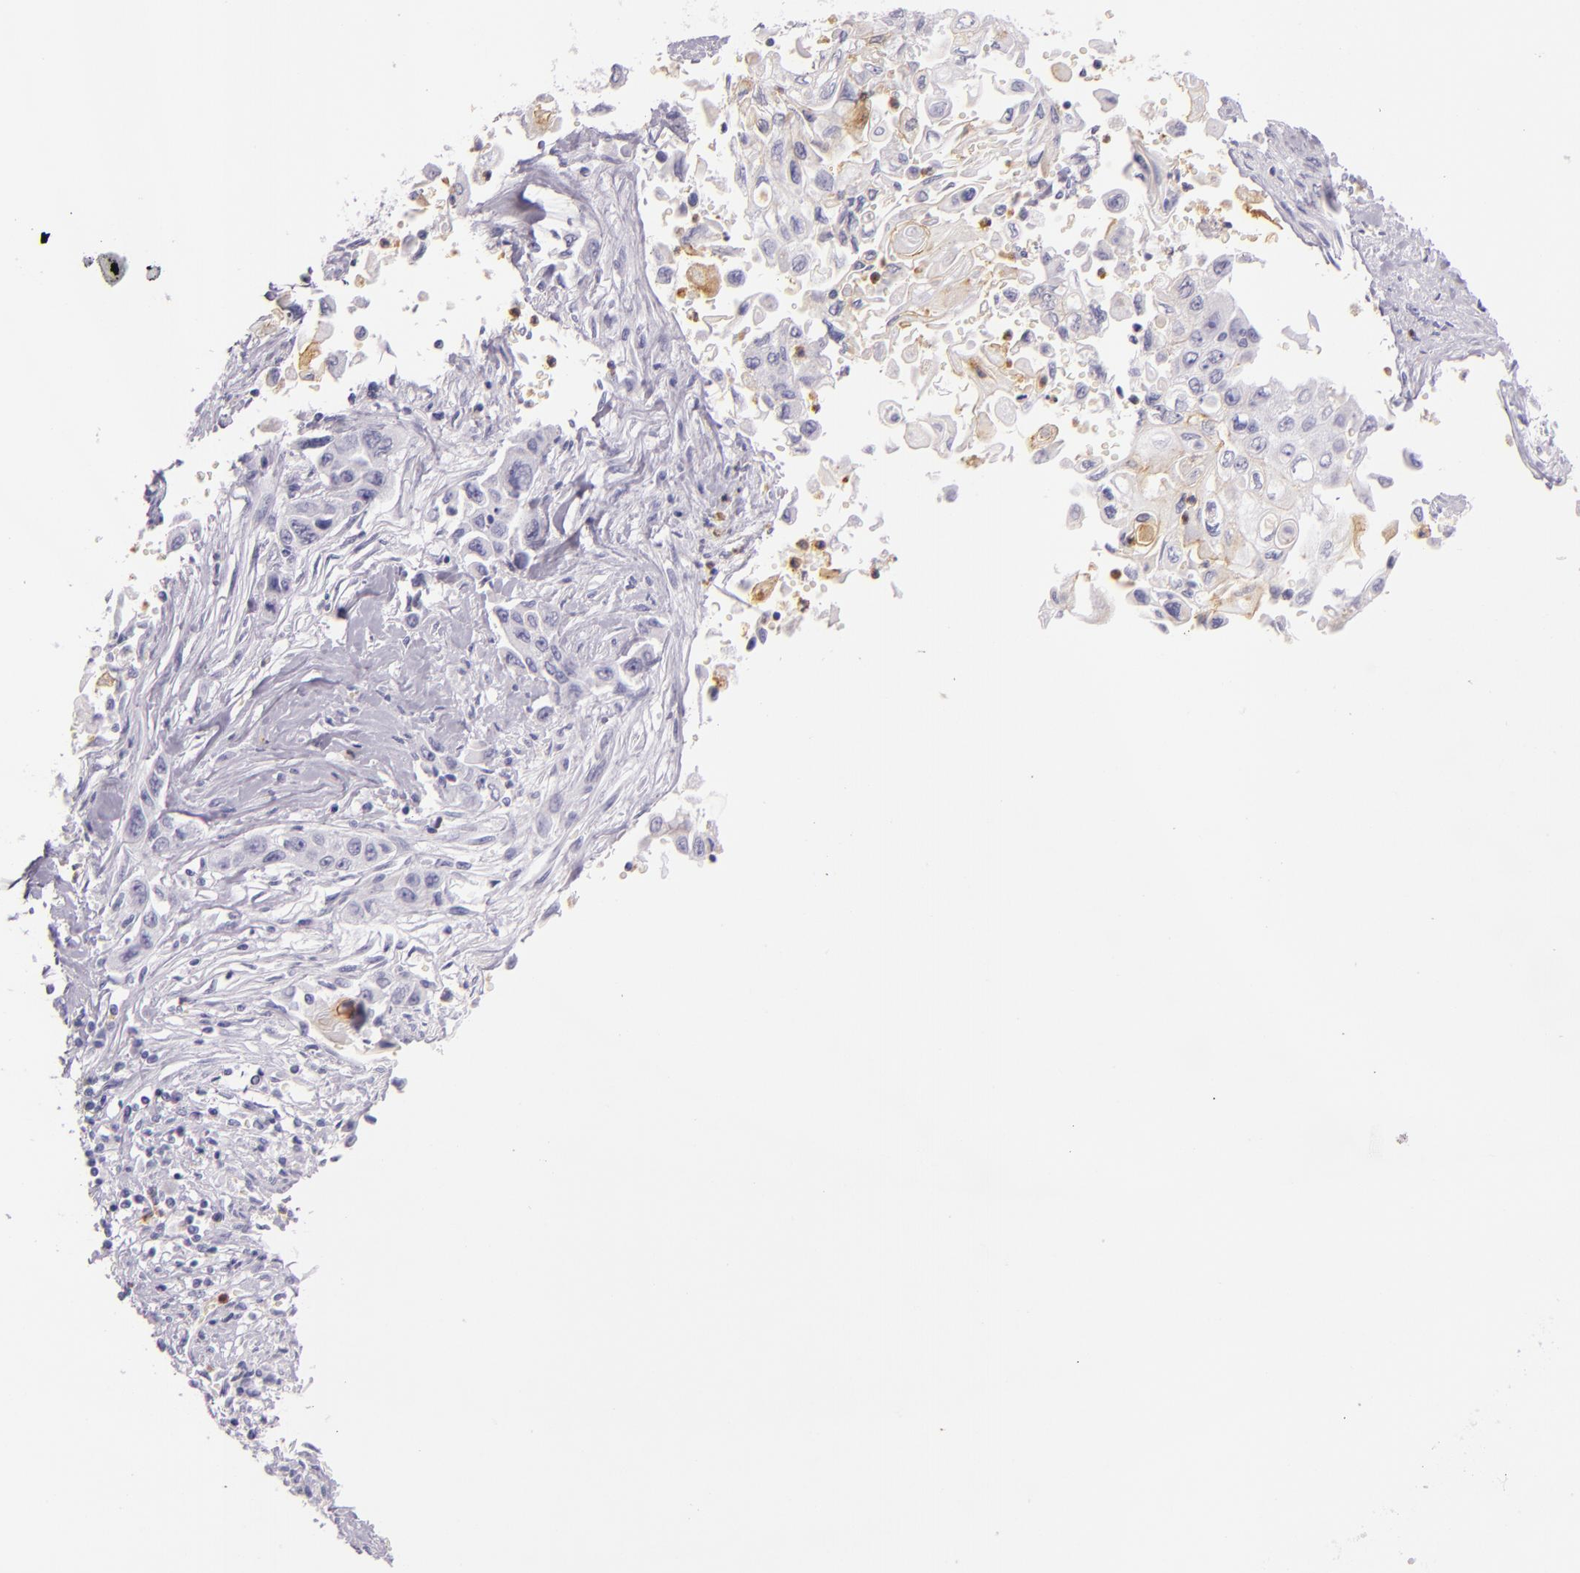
{"staining": {"intensity": "weak", "quantity": "<25%", "location": "cytoplasmic/membranous"}, "tissue": "pancreatic cancer", "cell_type": "Tumor cells", "image_type": "cancer", "snomed": [{"axis": "morphology", "description": "Adenocarcinoma, NOS"}, {"axis": "topography", "description": "Pancreas"}], "caption": "This photomicrograph is of pancreatic adenocarcinoma stained with IHC to label a protein in brown with the nuclei are counter-stained blue. There is no staining in tumor cells.", "gene": "CEACAM1", "patient": {"sex": "male", "age": 70}}